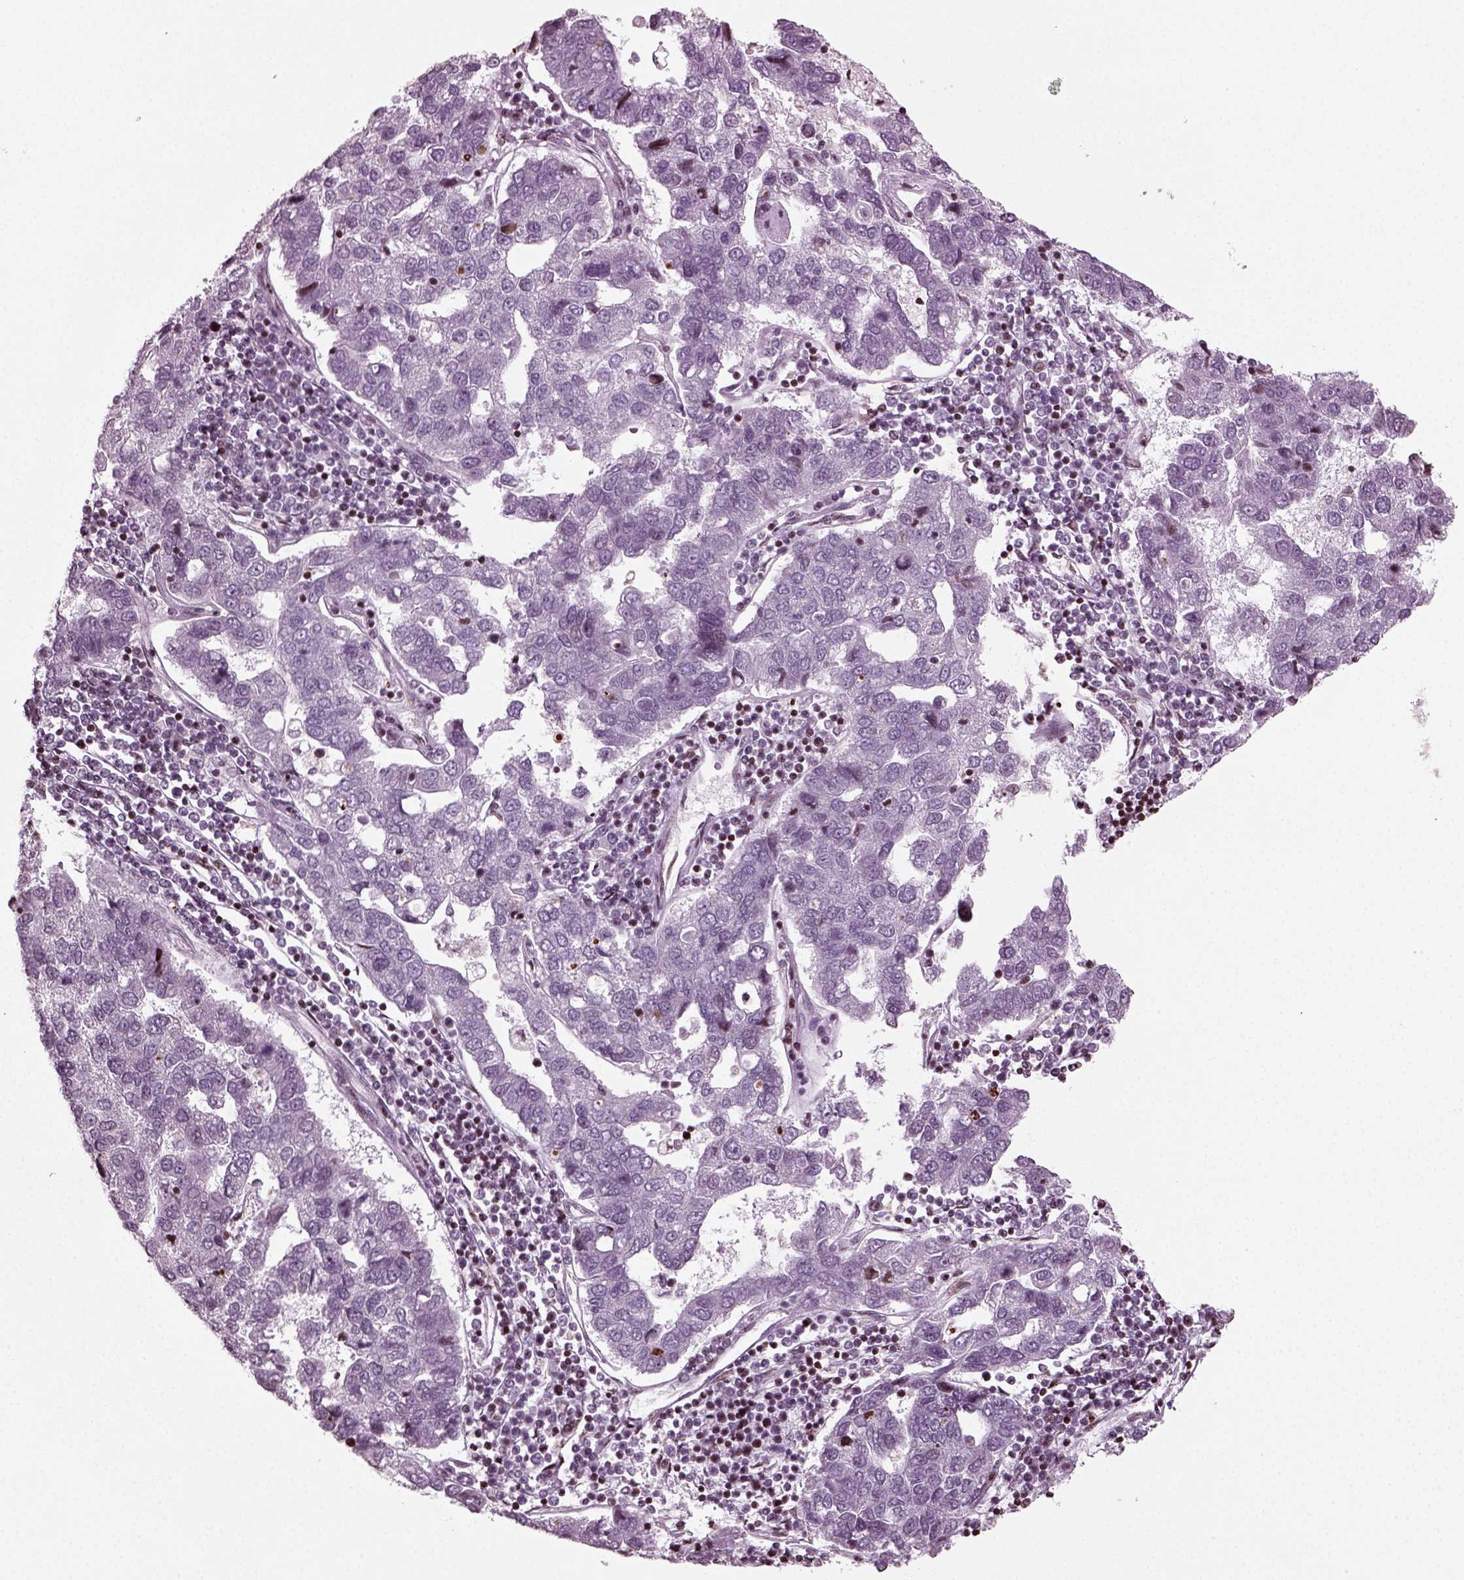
{"staining": {"intensity": "negative", "quantity": "none", "location": "none"}, "tissue": "pancreatic cancer", "cell_type": "Tumor cells", "image_type": "cancer", "snomed": [{"axis": "morphology", "description": "Adenocarcinoma, NOS"}, {"axis": "topography", "description": "Pancreas"}], "caption": "Adenocarcinoma (pancreatic) was stained to show a protein in brown. There is no significant positivity in tumor cells.", "gene": "HEYL", "patient": {"sex": "female", "age": 61}}